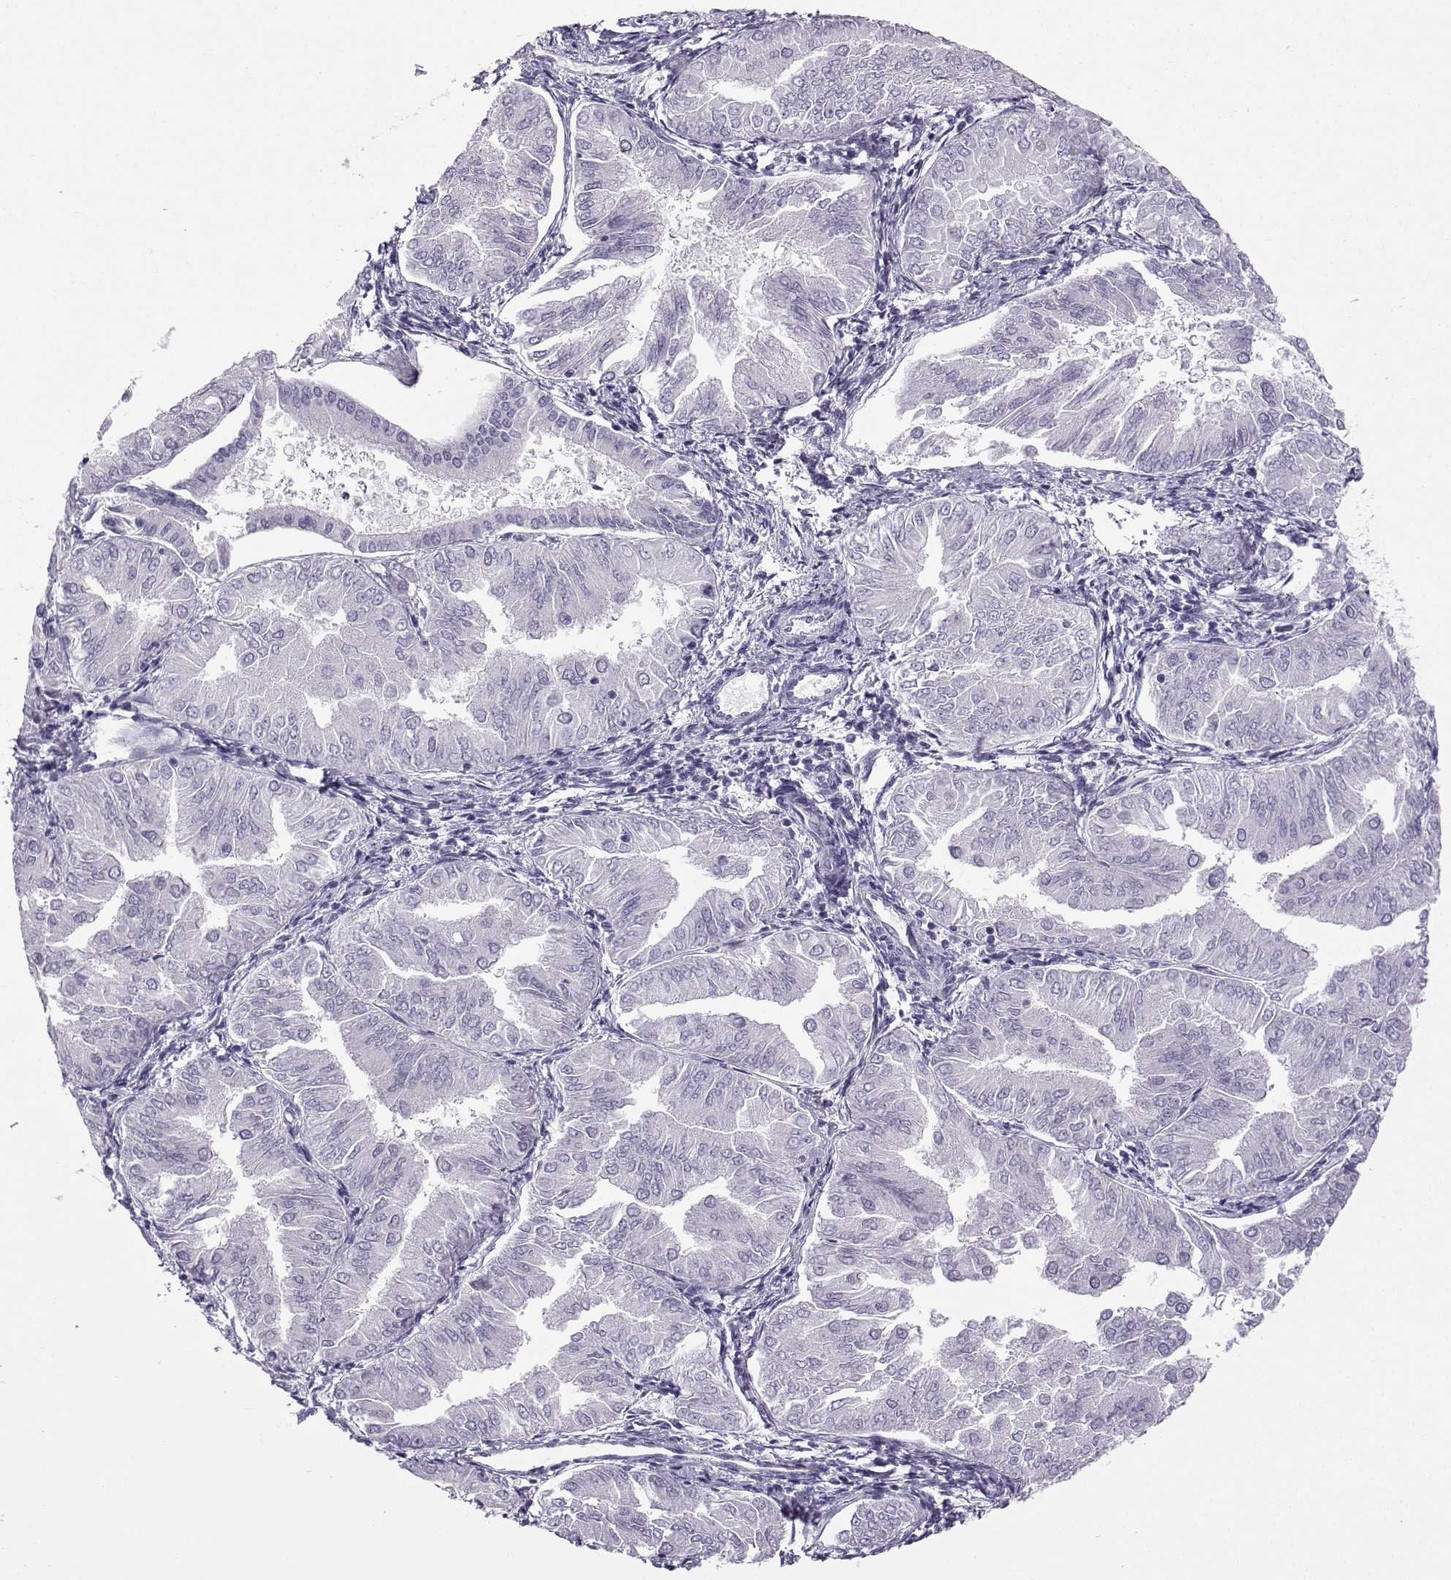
{"staining": {"intensity": "negative", "quantity": "none", "location": "none"}, "tissue": "endometrial cancer", "cell_type": "Tumor cells", "image_type": "cancer", "snomed": [{"axis": "morphology", "description": "Adenocarcinoma, NOS"}, {"axis": "topography", "description": "Endometrium"}], "caption": "A high-resolution photomicrograph shows IHC staining of endometrial adenocarcinoma, which shows no significant staining in tumor cells.", "gene": "ZBTB8B", "patient": {"sex": "female", "age": 53}}